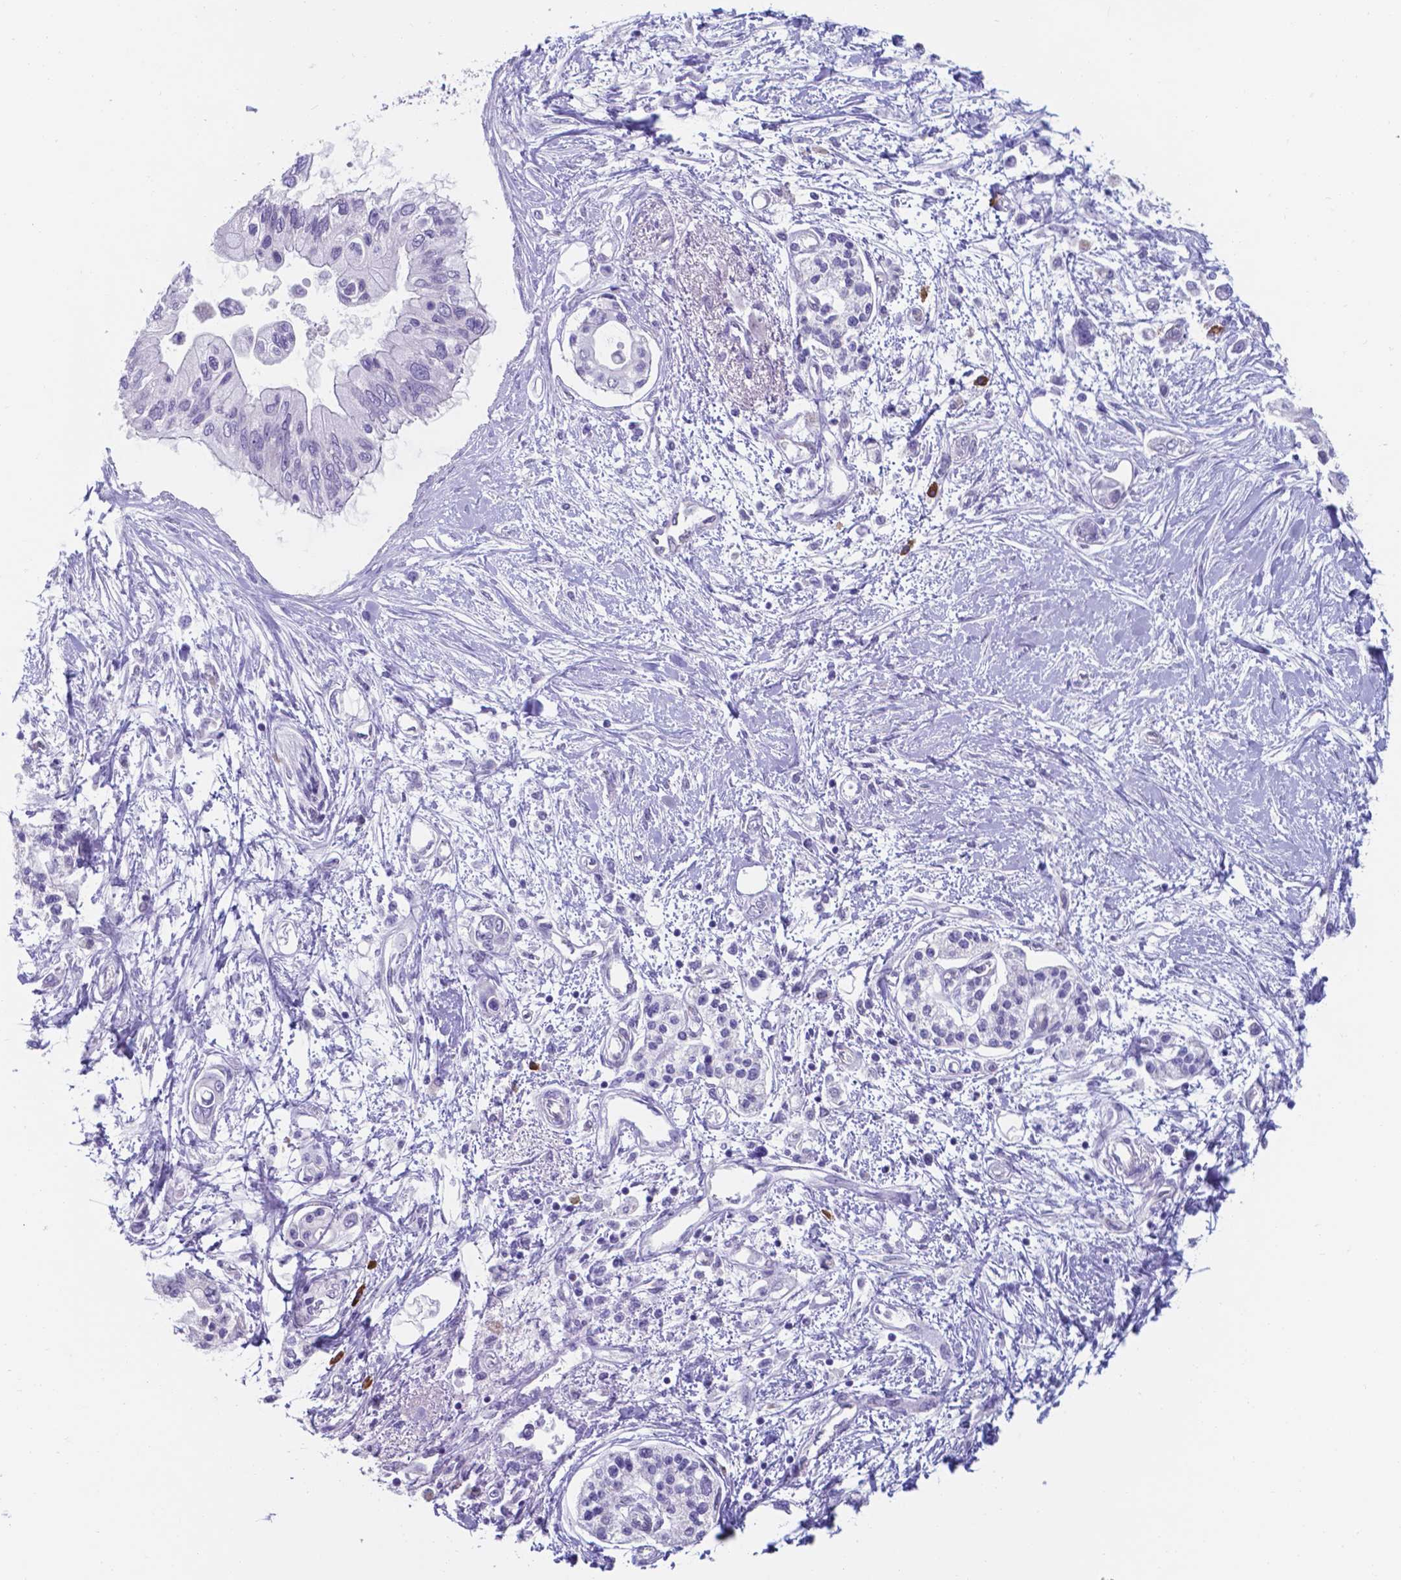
{"staining": {"intensity": "negative", "quantity": "none", "location": "none"}, "tissue": "pancreatic cancer", "cell_type": "Tumor cells", "image_type": "cancer", "snomed": [{"axis": "morphology", "description": "Adenocarcinoma, NOS"}, {"axis": "topography", "description": "Pancreas"}], "caption": "Pancreatic cancer (adenocarcinoma) was stained to show a protein in brown. There is no significant expression in tumor cells.", "gene": "UBE2J1", "patient": {"sex": "female", "age": 77}}